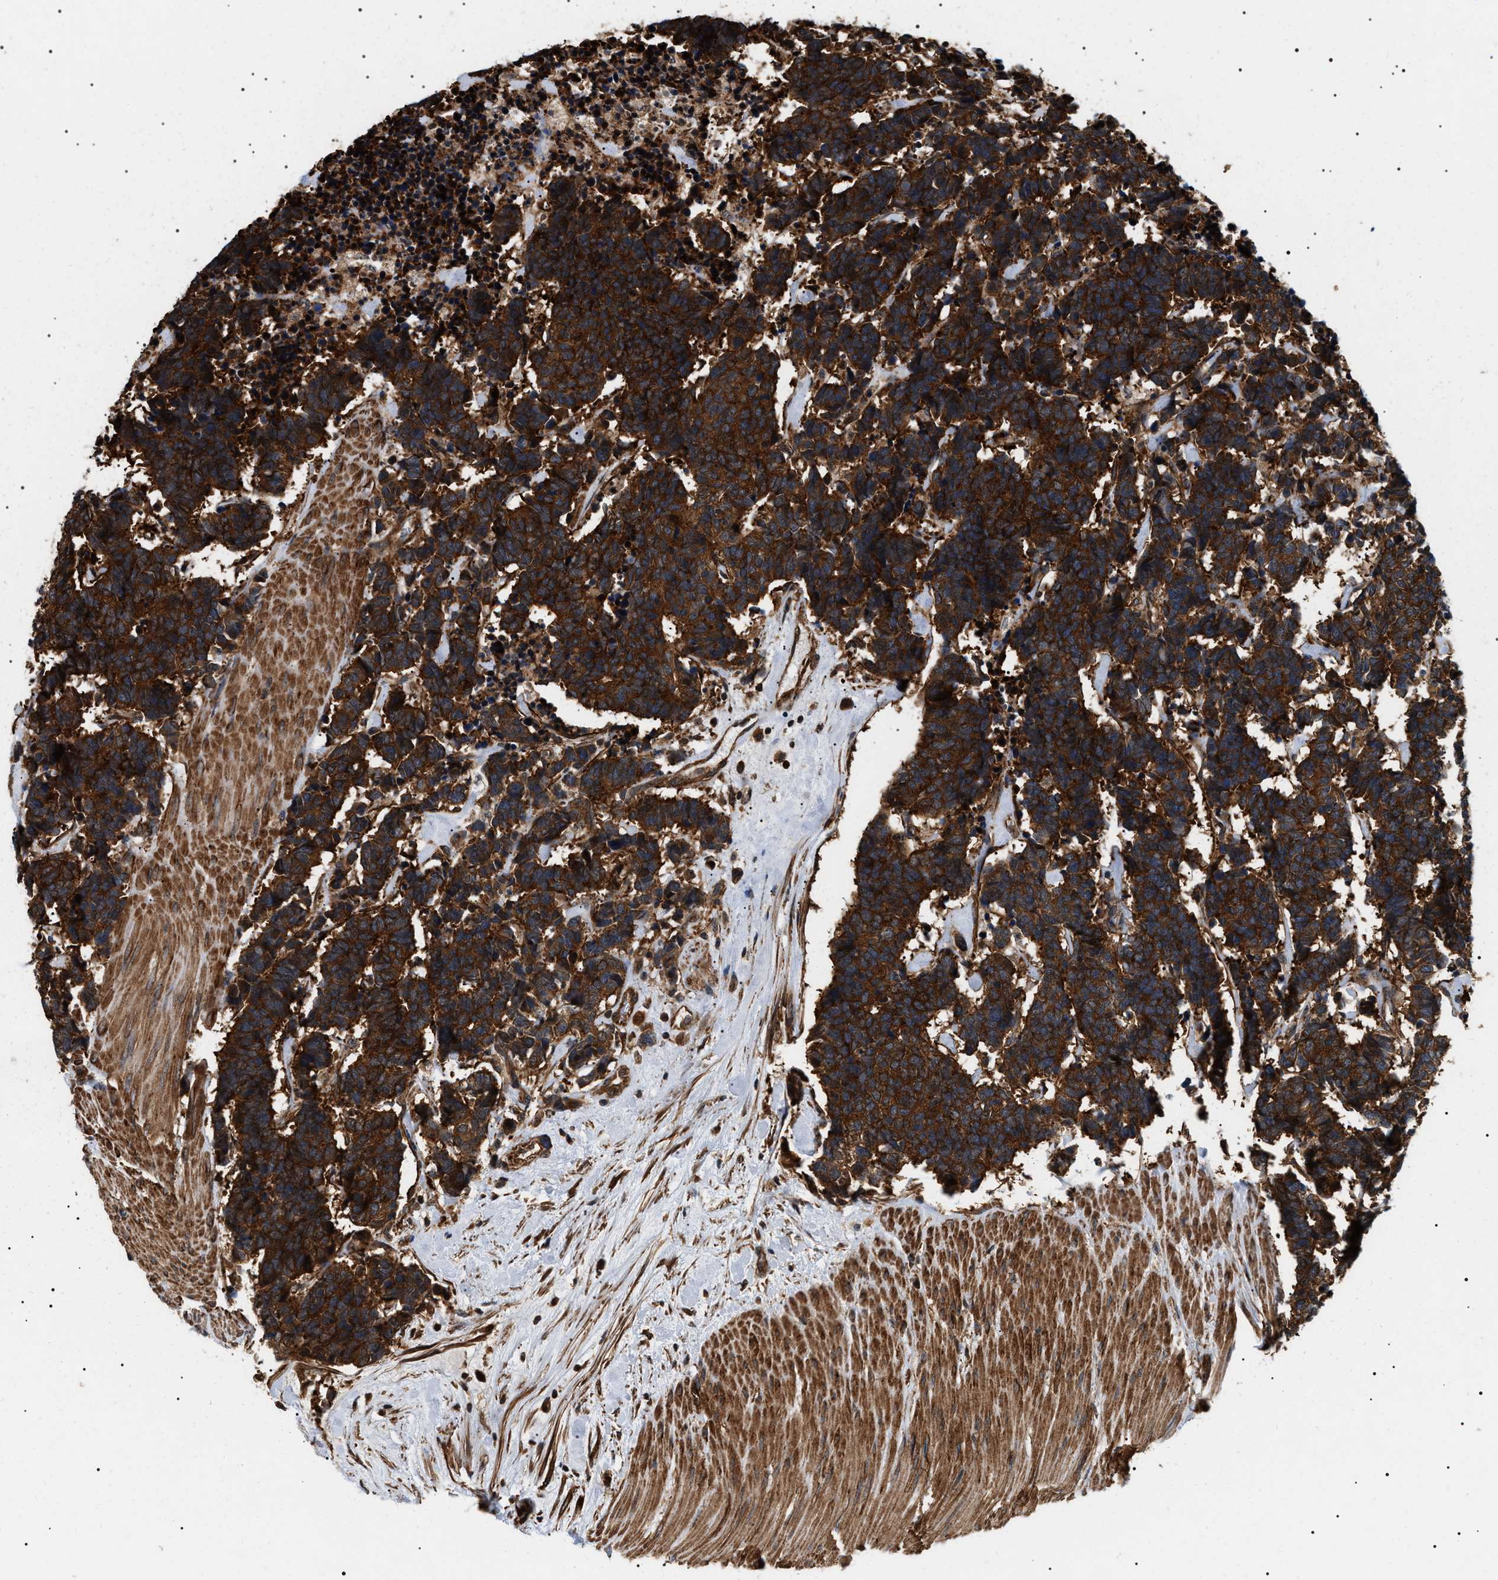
{"staining": {"intensity": "strong", "quantity": ">75%", "location": "cytoplasmic/membranous"}, "tissue": "carcinoid", "cell_type": "Tumor cells", "image_type": "cancer", "snomed": [{"axis": "morphology", "description": "Carcinoma, NOS"}, {"axis": "morphology", "description": "Carcinoid, malignant, NOS"}, {"axis": "topography", "description": "Urinary bladder"}], "caption": "Immunohistochemical staining of malignant carcinoid shows strong cytoplasmic/membranous protein staining in approximately >75% of tumor cells.", "gene": "SH3GLB2", "patient": {"sex": "male", "age": 57}}